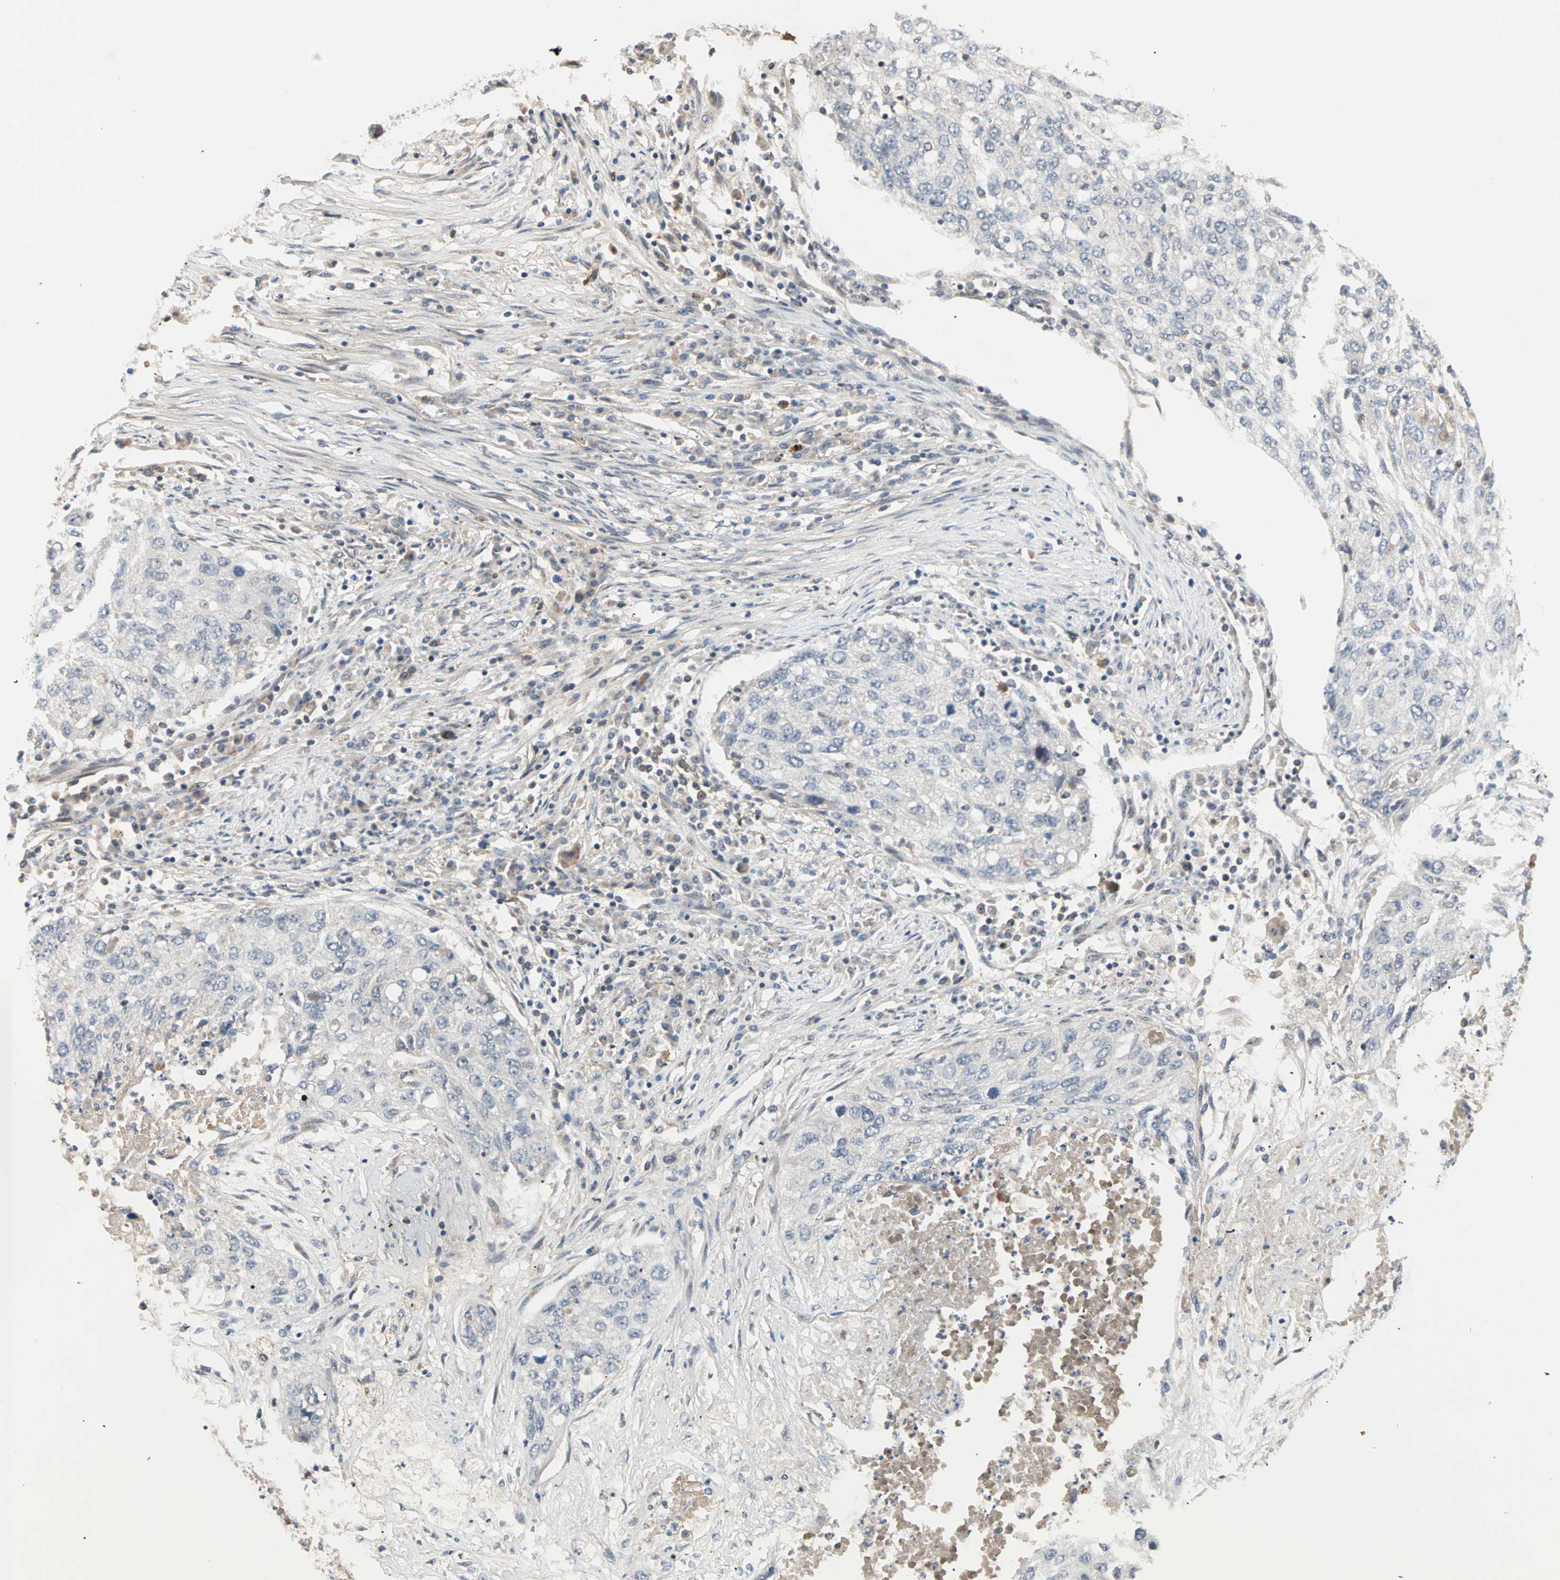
{"staining": {"intensity": "negative", "quantity": "none", "location": "none"}, "tissue": "lung cancer", "cell_type": "Tumor cells", "image_type": "cancer", "snomed": [{"axis": "morphology", "description": "Squamous cell carcinoma, NOS"}, {"axis": "topography", "description": "Lung"}], "caption": "Protein analysis of lung squamous cell carcinoma shows no significant expression in tumor cells. Brightfield microscopy of immunohistochemistry stained with DAB (3,3'-diaminobenzidine) (brown) and hematoxylin (blue), captured at high magnification.", "gene": "PROS1", "patient": {"sex": "female", "age": 63}}